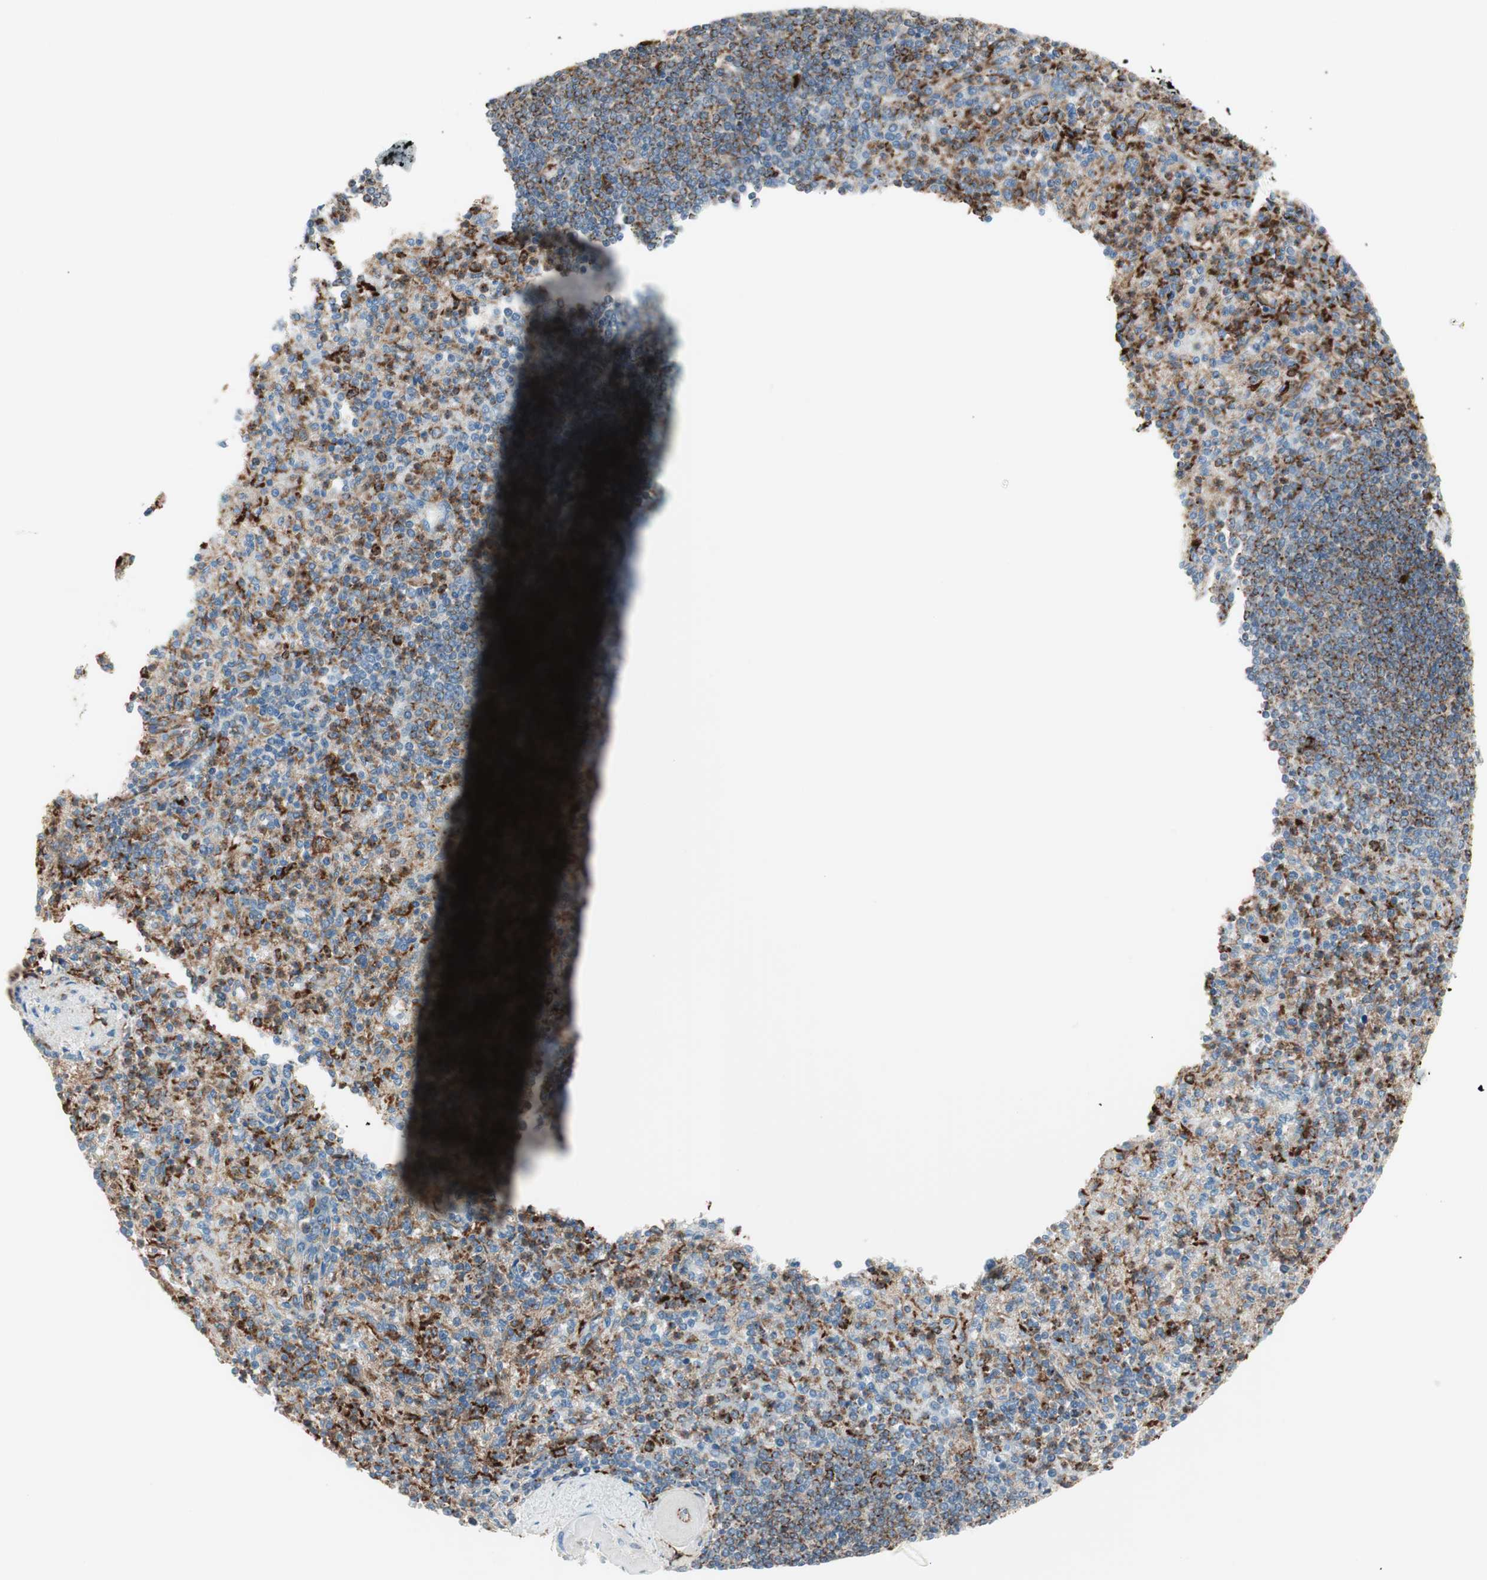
{"staining": {"intensity": "strong", "quantity": ">75%", "location": "cytoplasmic/membranous"}, "tissue": "spleen", "cell_type": "Cells in red pulp", "image_type": "normal", "snomed": [{"axis": "morphology", "description": "Normal tissue, NOS"}, {"axis": "topography", "description": "Spleen"}], "caption": "Protein staining reveals strong cytoplasmic/membranous staining in about >75% of cells in red pulp in benign spleen. The staining is performed using DAB brown chromogen to label protein expression. The nuclei are counter-stained blue using hematoxylin.", "gene": "ATP6V1G1", "patient": {"sex": "female", "age": 74}}